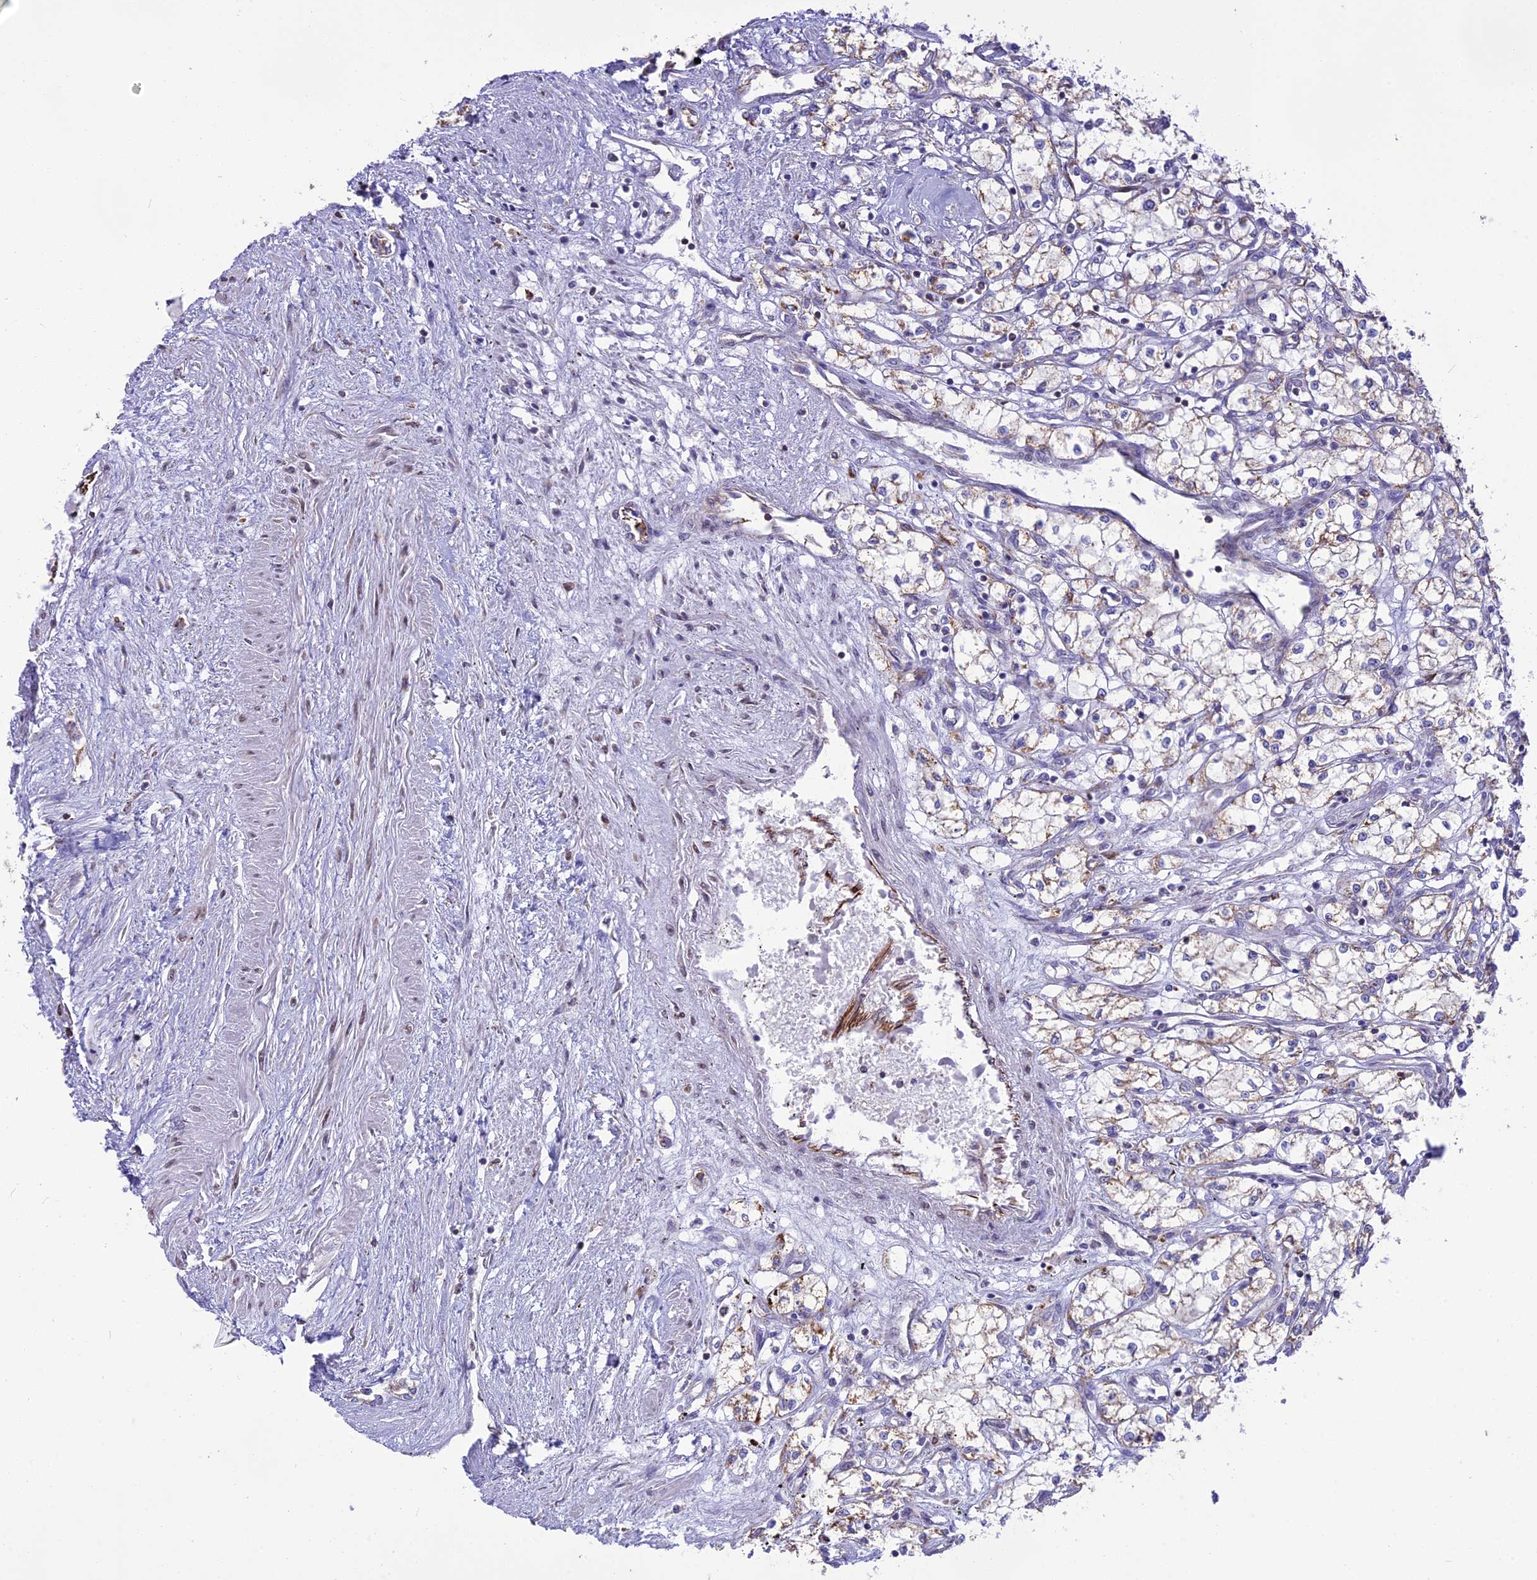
{"staining": {"intensity": "weak", "quantity": "25%-75%", "location": "cytoplasmic/membranous"}, "tissue": "renal cancer", "cell_type": "Tumor cells", "image_type": "cancer", "snomed": [{"axis": "morphology", "description": "Adenocarcinoma, NOS"}, {"axis": "topography", "description": "Kidney"}], "caption": "Adenocarcinoma (renal) was stained to show a protein in brown. There is low levels of weak cytoplasmic/membranous positivity in approximately 25%-75% of tumor cells.", "gene": "DOC2B", "patient": {"sex": "male", "age": 59}}